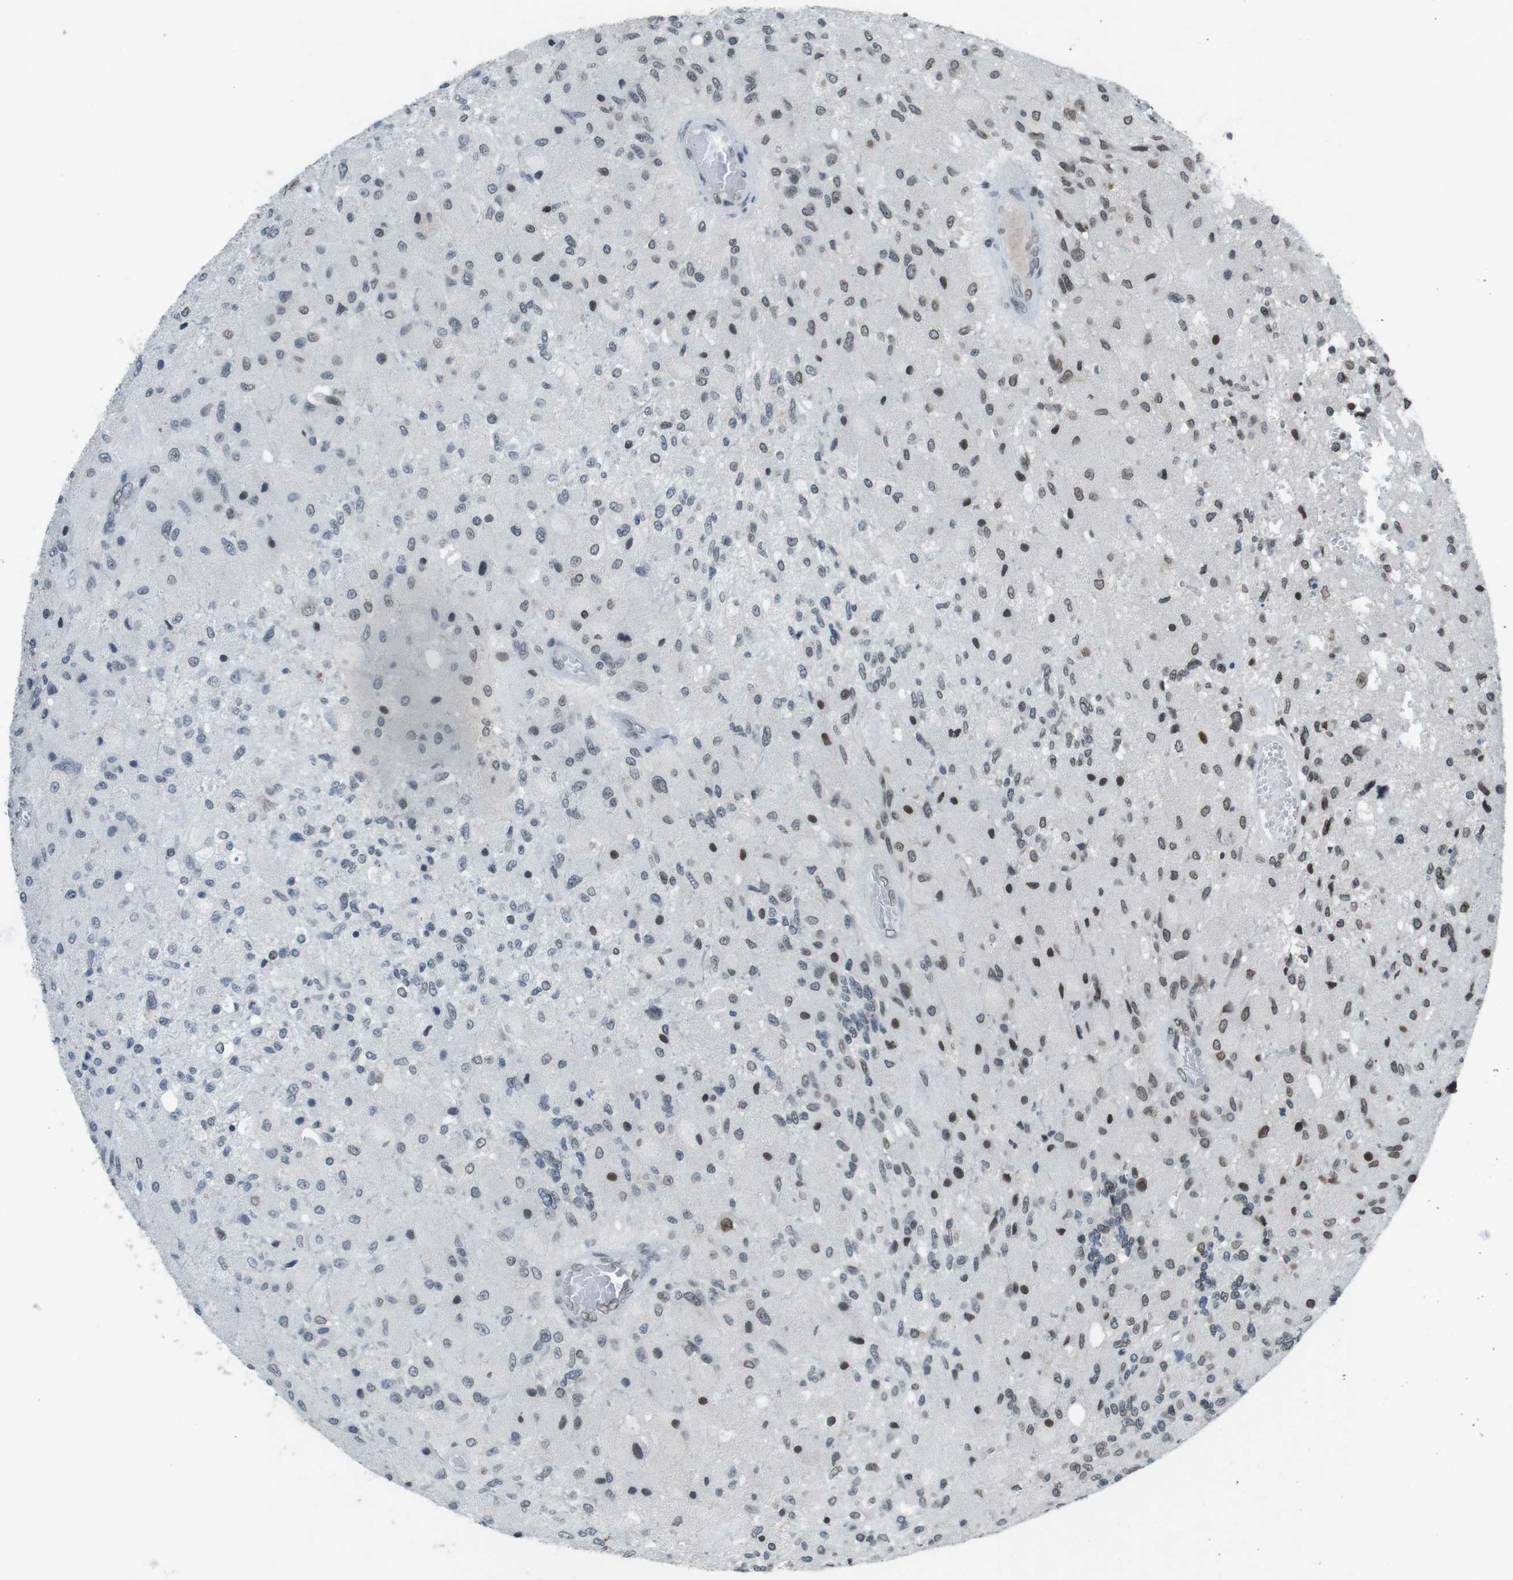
{"staining": {"intensity": "moderate", "quantity": "<25%", "location": "cytoplasmic/membranous,nuclear"}, "tissue": "glioma", "cell_type": "Tumor cells", "image_type": "cancer", "snomed": [{"axis": "morphology", "description": "Normal tissue, NOS"}, {"axis": "morphology", "description": "Glioma, malignant, High grade"}, {"axis": "topography", "description": "Cerebral cortex"}], "caption": "Protein analysis of glioma tissue shows moderate cytoplasmic/membranous and nuclear positivity in approximately <25% of tumor cells.", "gene": "MAD1L1", "patient": {"sex": "male", "age": 77}}